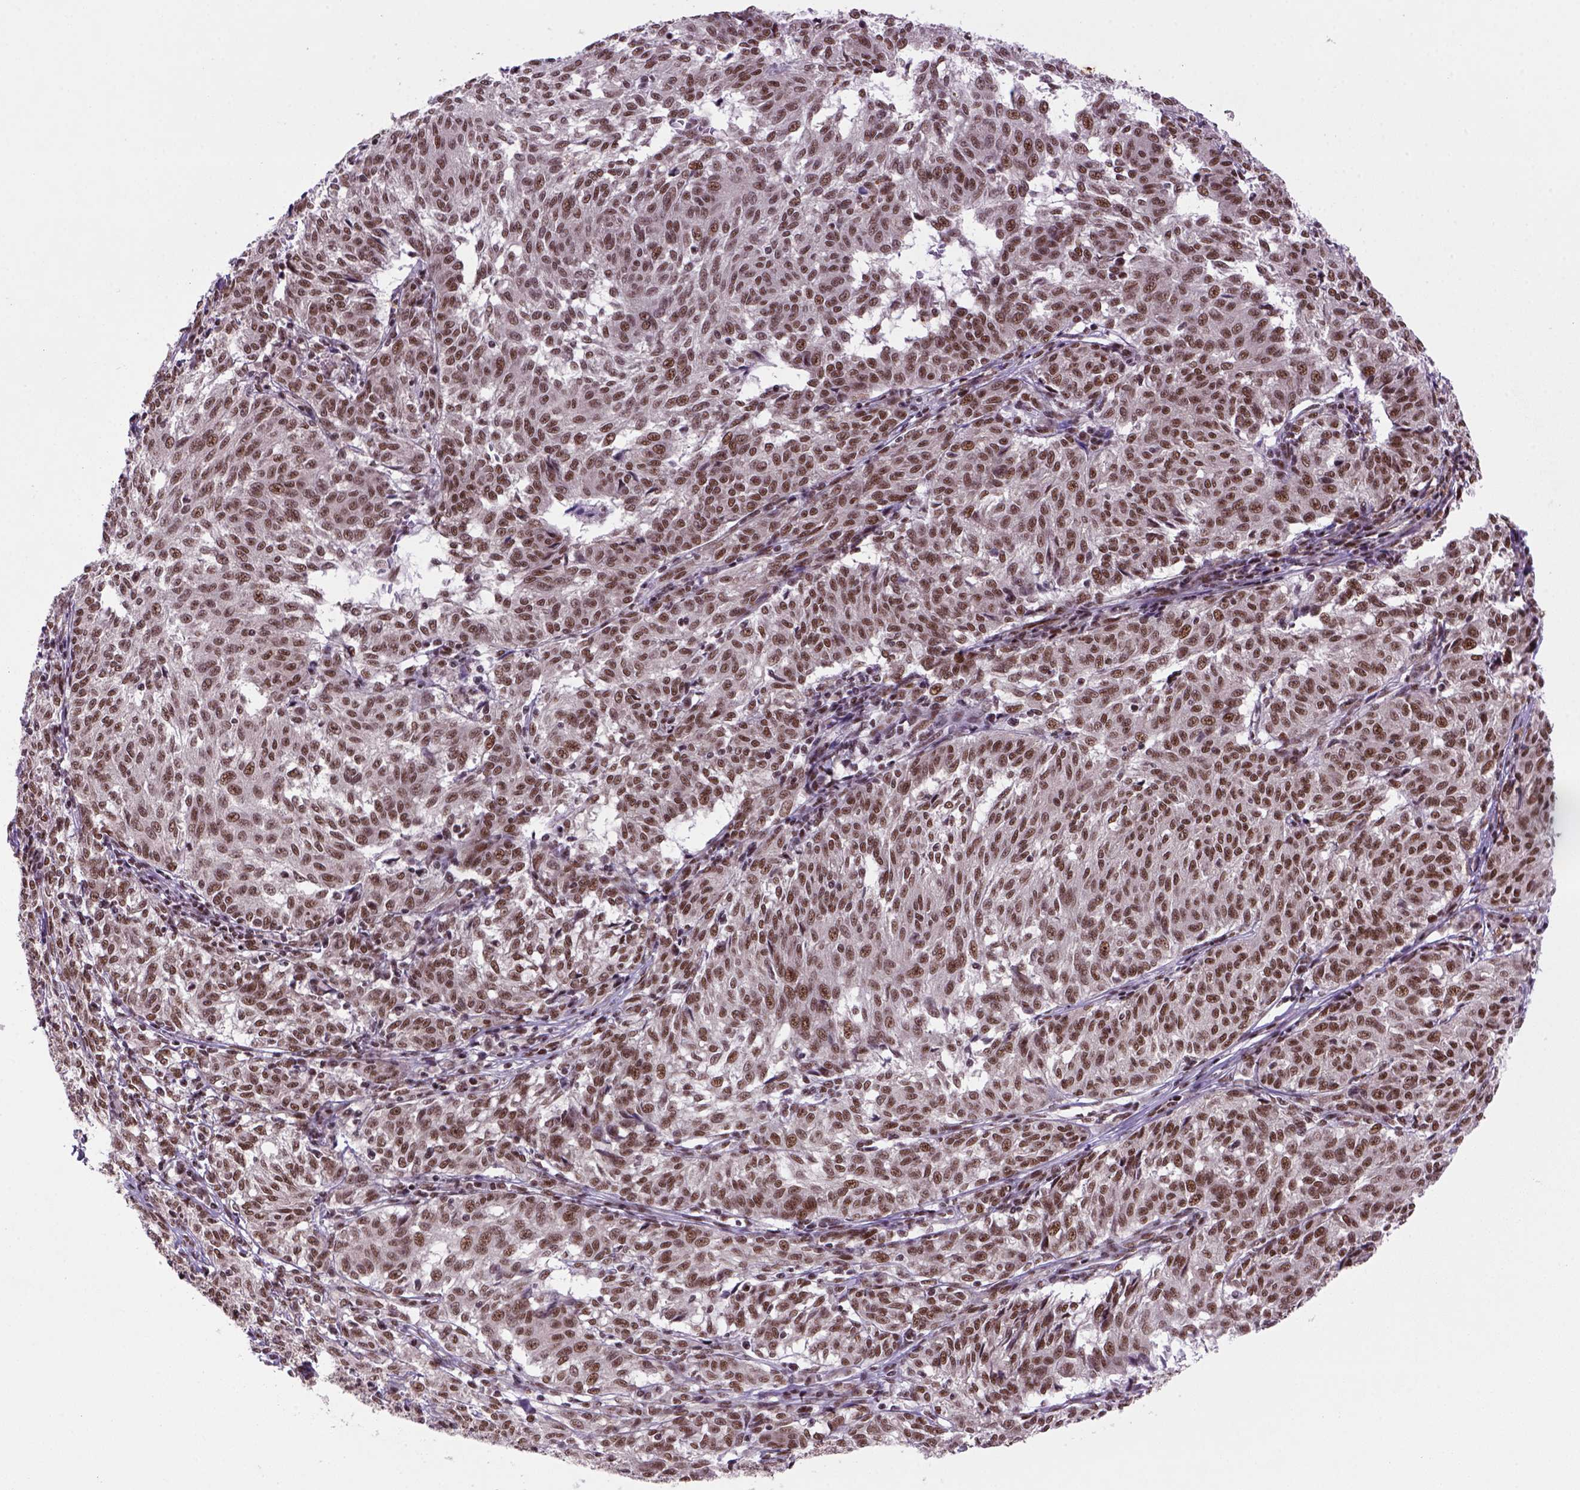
{"staining": {"intensity": "moderate", "quantity": ">75%", "location": "nuclear"}, "tissue": "melanoma", "cell_type": "Tumor cells", "image_type": "cancer", "snomed": [{"axis": "morphology", "description": "Malignant melanoma, NOS"}, {"axis": "topography", "description": "Skin"}], "caption": "Melanoma was stained to show a protein in brown. There is medium levels of moderate nuclear expression in approximately >75% of tumor cells.", "gene": "NSMCE2", "patient": {"sex": "female", "age": 72}}